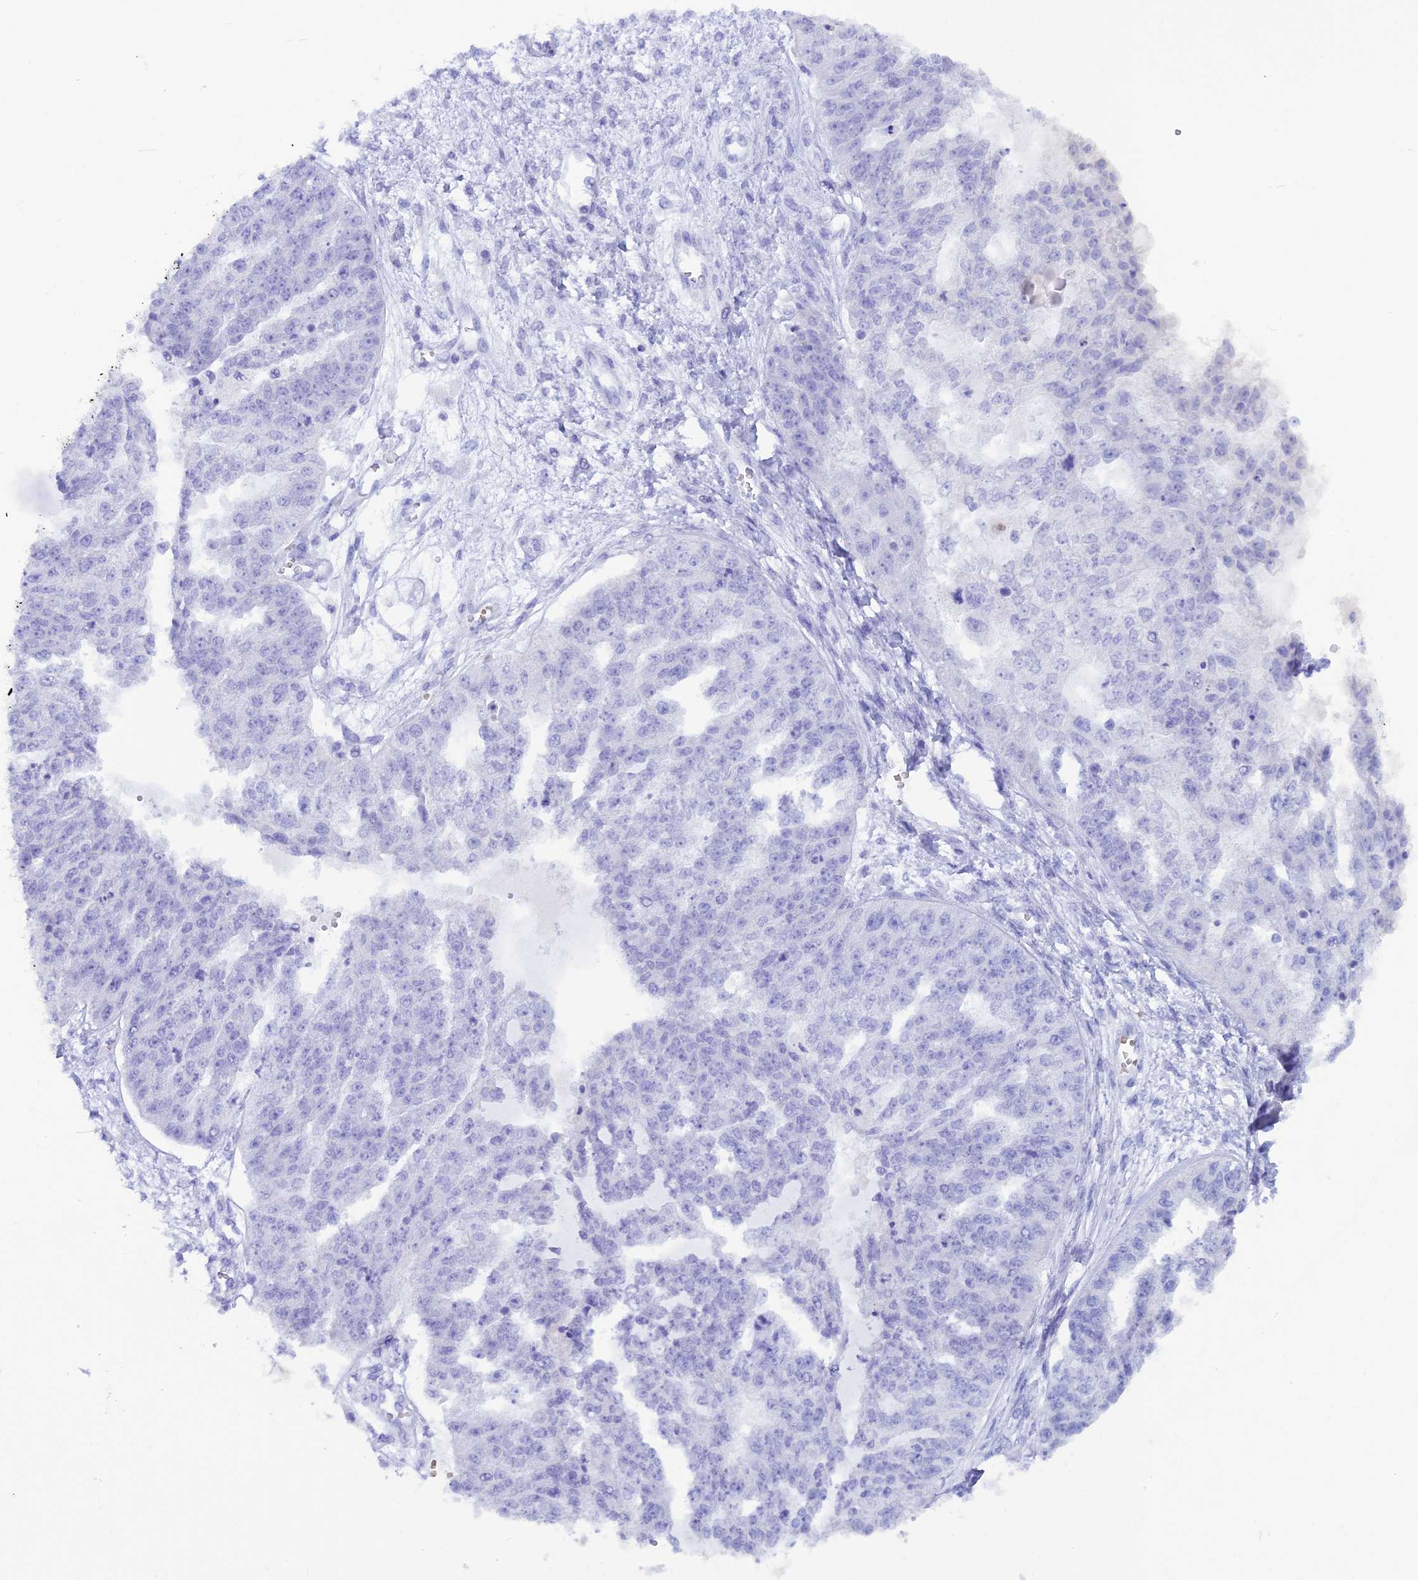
{"staining": {"intensity": "negative", "quantity": "none", "location": "none"}, "tissue": "ovarian cancer", "cell_type": "Tumor cells", "image_type": "cancer", "snomed": [{"axis": "morphology", "description": "Cystadenocarcinoma, serous, NOS"}, {"axis": "topography", "description": "Ovary"}], "caption": "There is no significant expression in tumor cells of serous cystadenocarcinoma (ovarian).", "gene": "GLYATL1", "patient": {"sex": "female", "age": 58}}